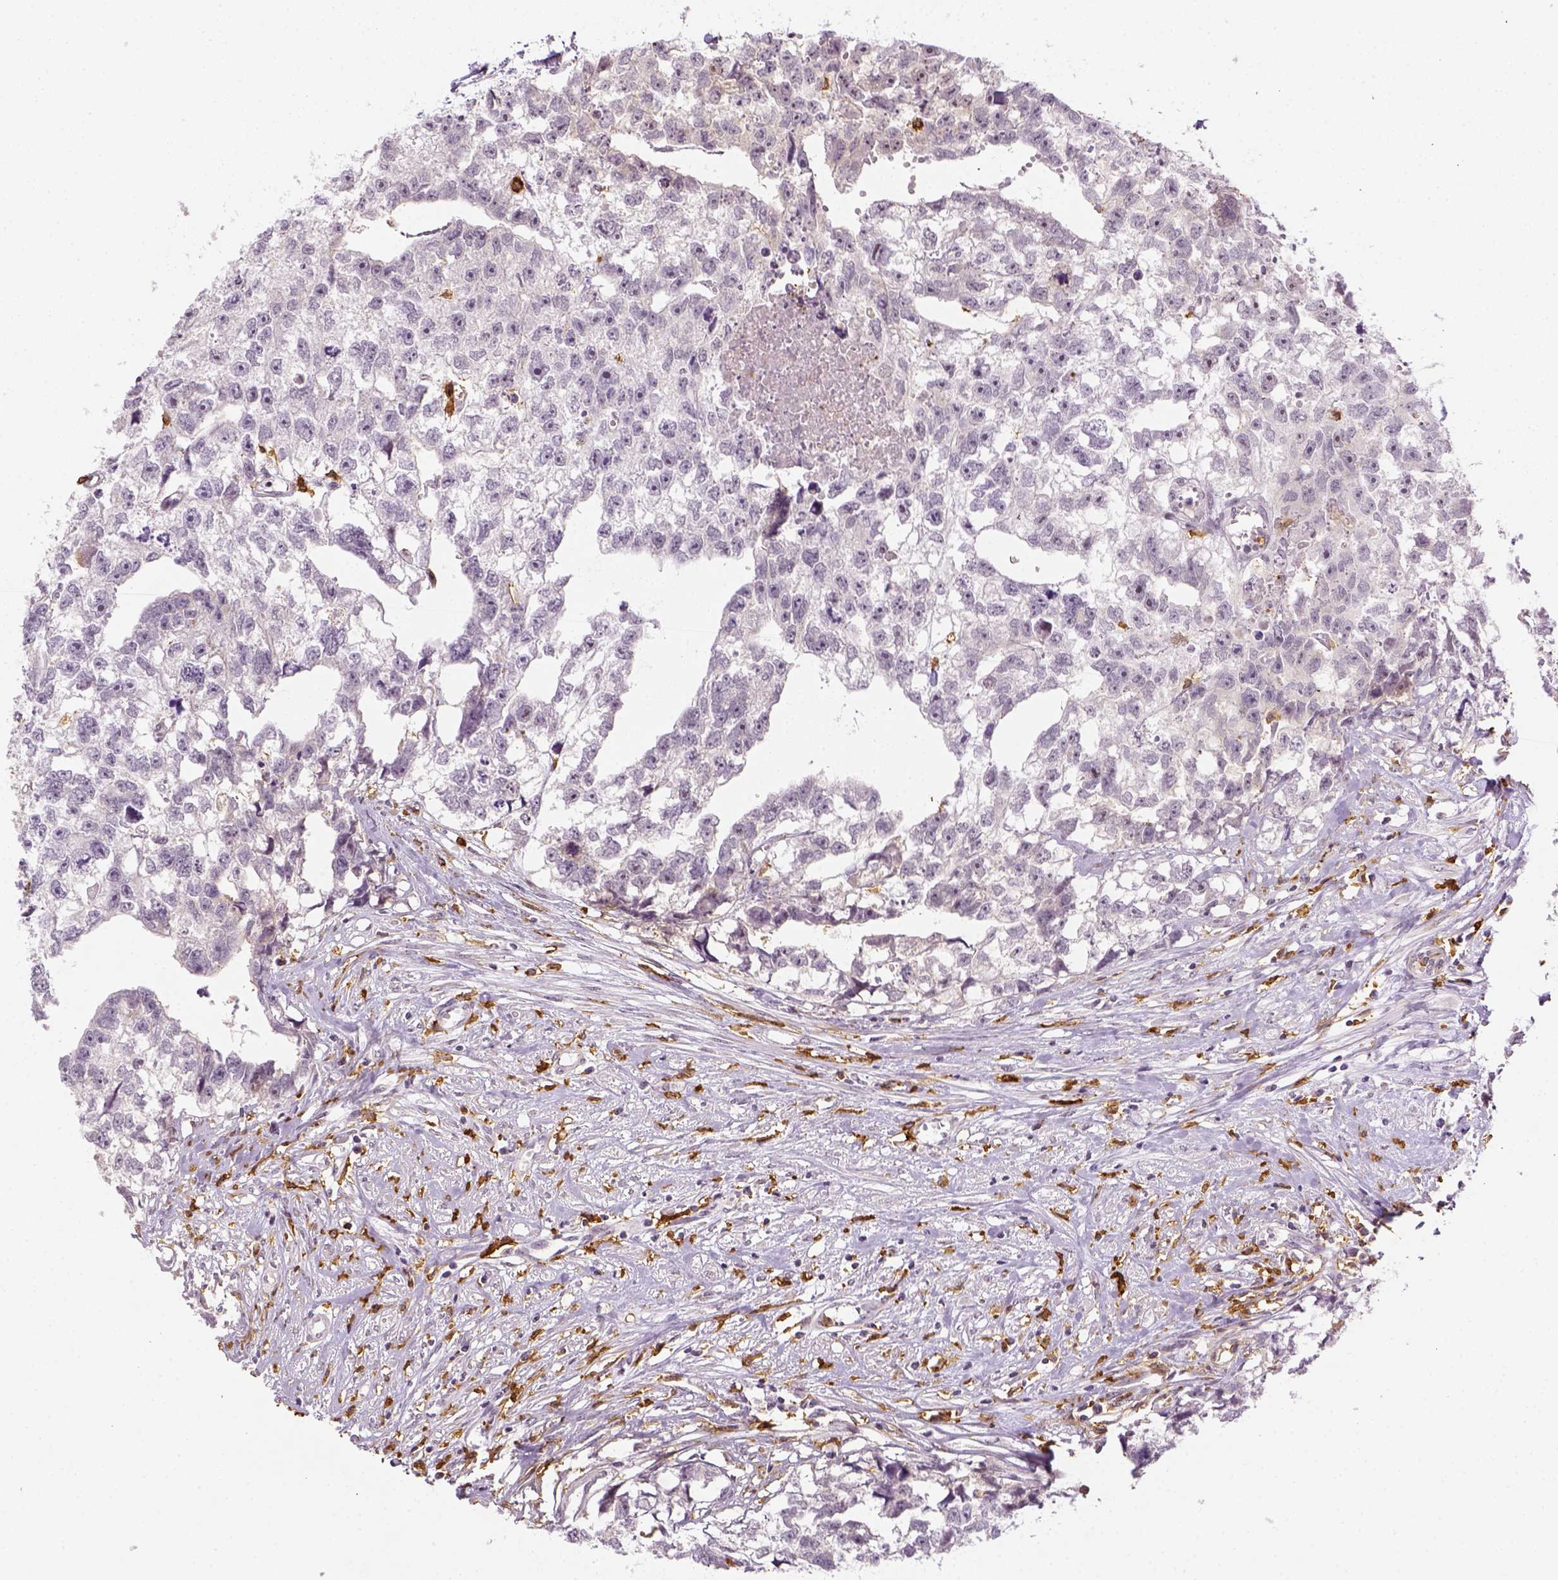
{"staining": {"intensity": "negative", "quantity": "none", "location": "none"}, "tissue": "testis cancer", "cell_type": "Tumor cells", "image_type": "cancer", "snomed": [{"axis": "morphology", "description": "Carcinoma, Embryonal, NOS"}, {"axis": "morphology", "description": "Teratoma, malignant, NOS"}, {"axis": "topography", "description": "Testis"}], "caption": "Testis cancer stained for a protein using immunohistochemistry (IHC) demonstrates no staining tumor cells.", "gene": "CD14", "patient": {"sex": "male", "age": 44}}